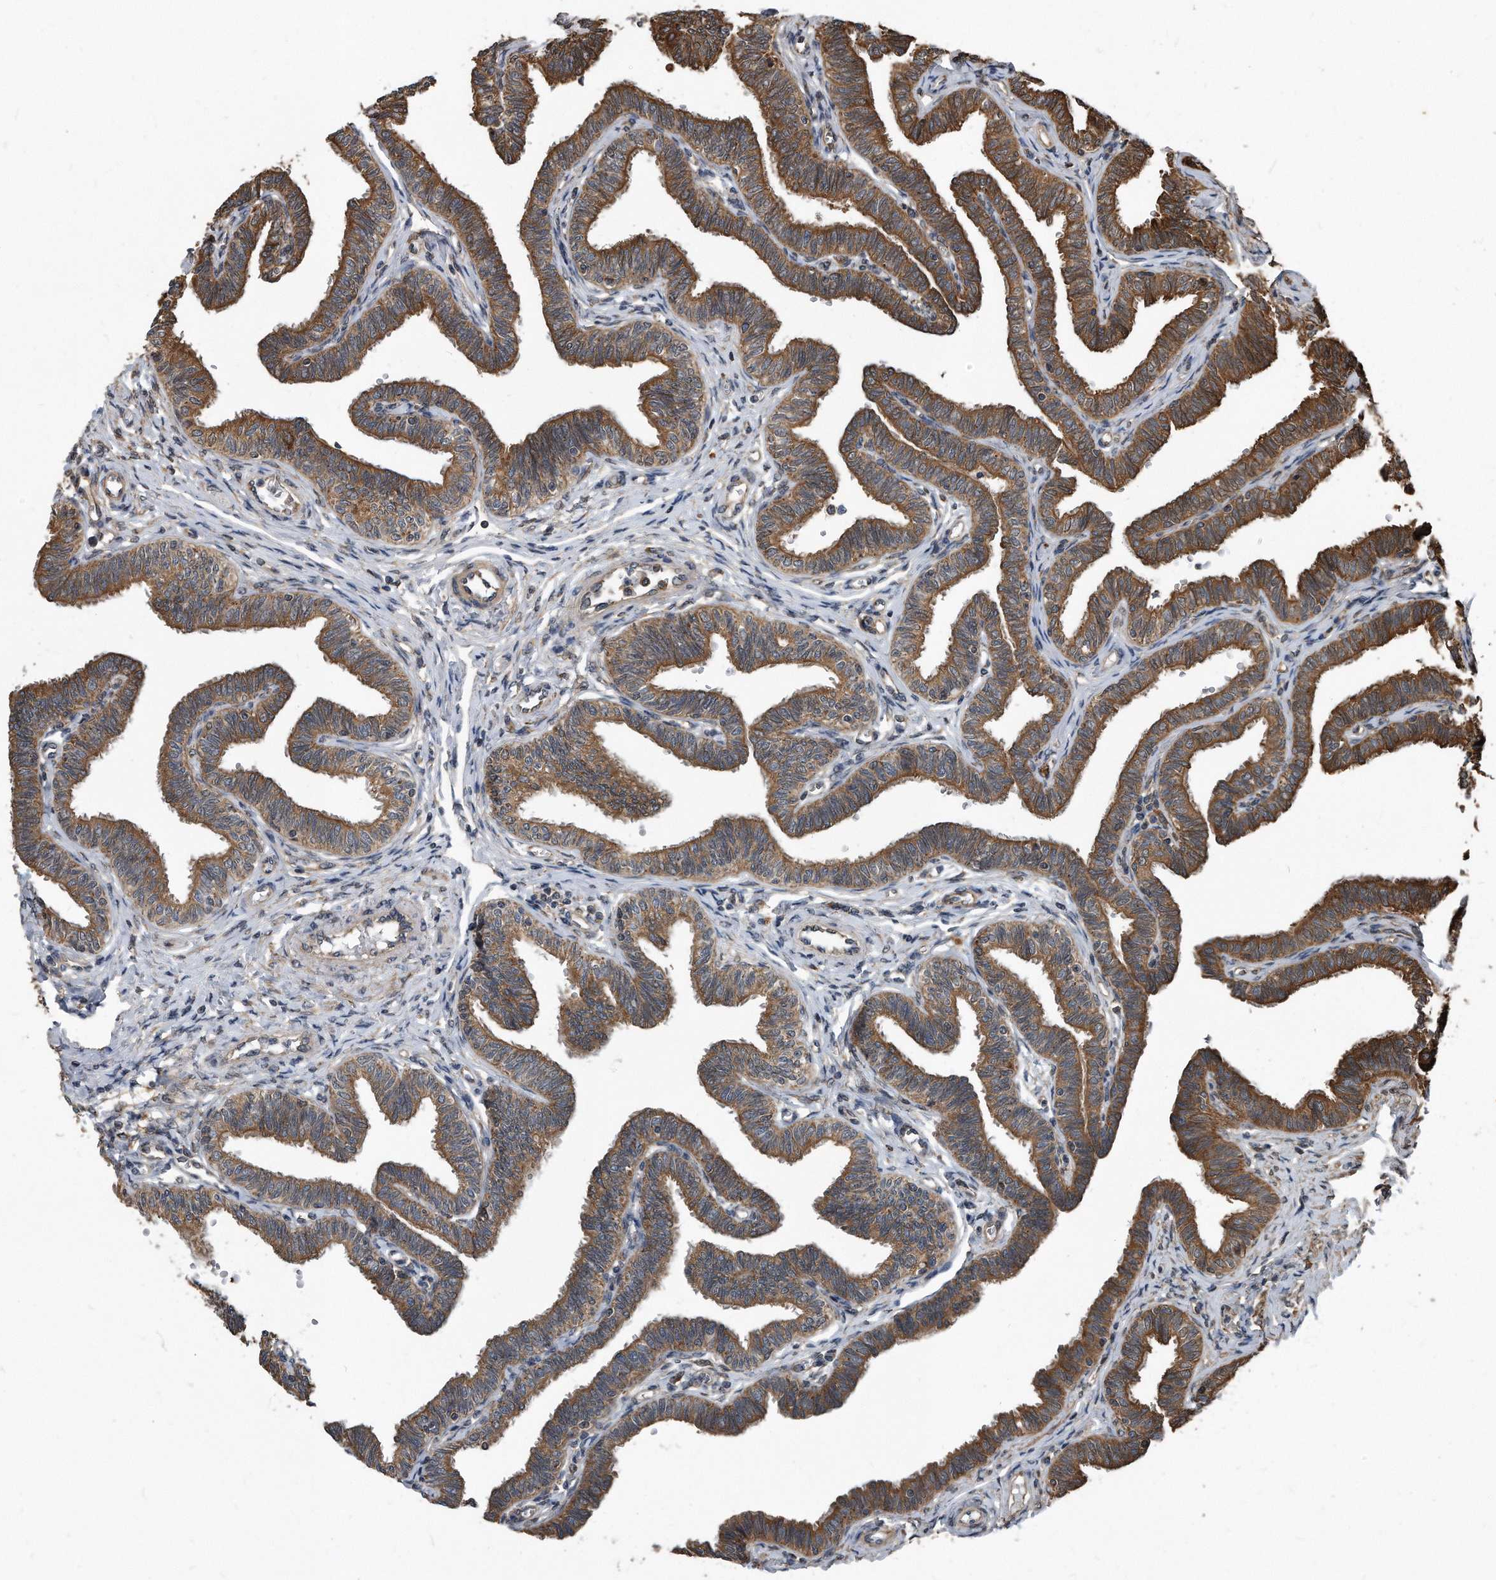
{"staining": {"intensity": "moderate", "quantity": ">75%", "location": "cytoplasmic/membranous"}, "tissue": "fallopian tube", "cell_type": "Glandular cells", "image_type": "normal", "snomed": [{"axis": "morphology", "description": "Normal tissue, NOS"}, {"axis": "topography", "description": "Fallopian tube"}, {"axis": "topography", "description": "Ovary"}], "caption": "Protein analysis of unremarkable fallopian tube displays moderate cytoplasmic/membranous expression in about >75% of glandular cells.", "gene": "FAM136A", "patient": {"sex": "female", "age": 23}}